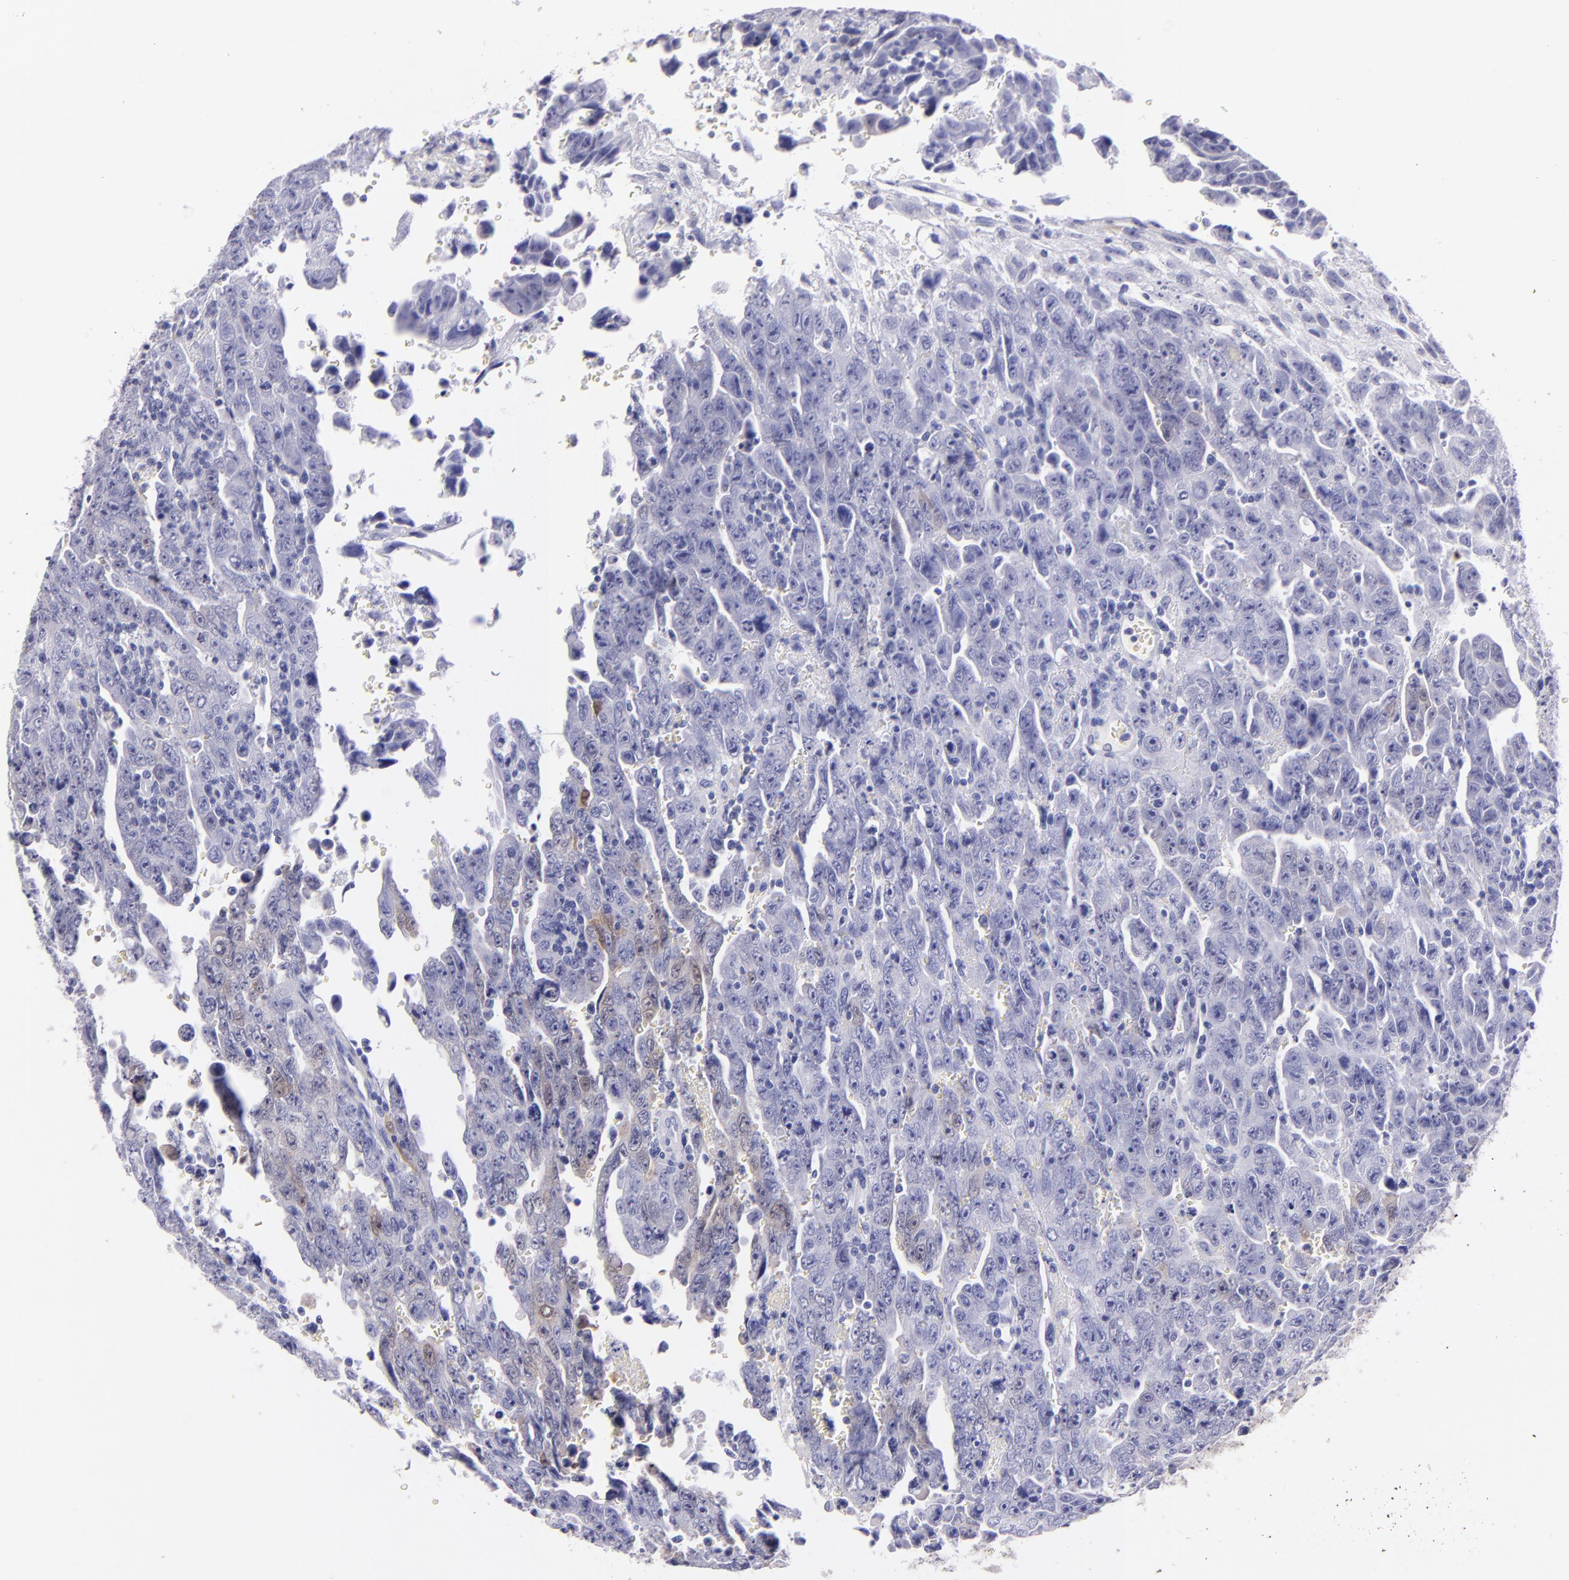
{"staining": {"intensity": "weak", "quantity": "<25%", "location": "cytoplasmic/membranous"}, "tissue": "testis cancer", "cell_type": "Tumor cells", "image_type": "cancer", "snomed": [{"axis": "morphology", "description": "Carcinoma, Embryonal, NOS"}, {"axis": "topography", "description": "Testis"}], "caption": "The image shows no significant staining in tumor cells of testis cancer (embryonal carcinoma).", "gene": "UCHL1", "patient": {"sex": "male", "age": 28}}